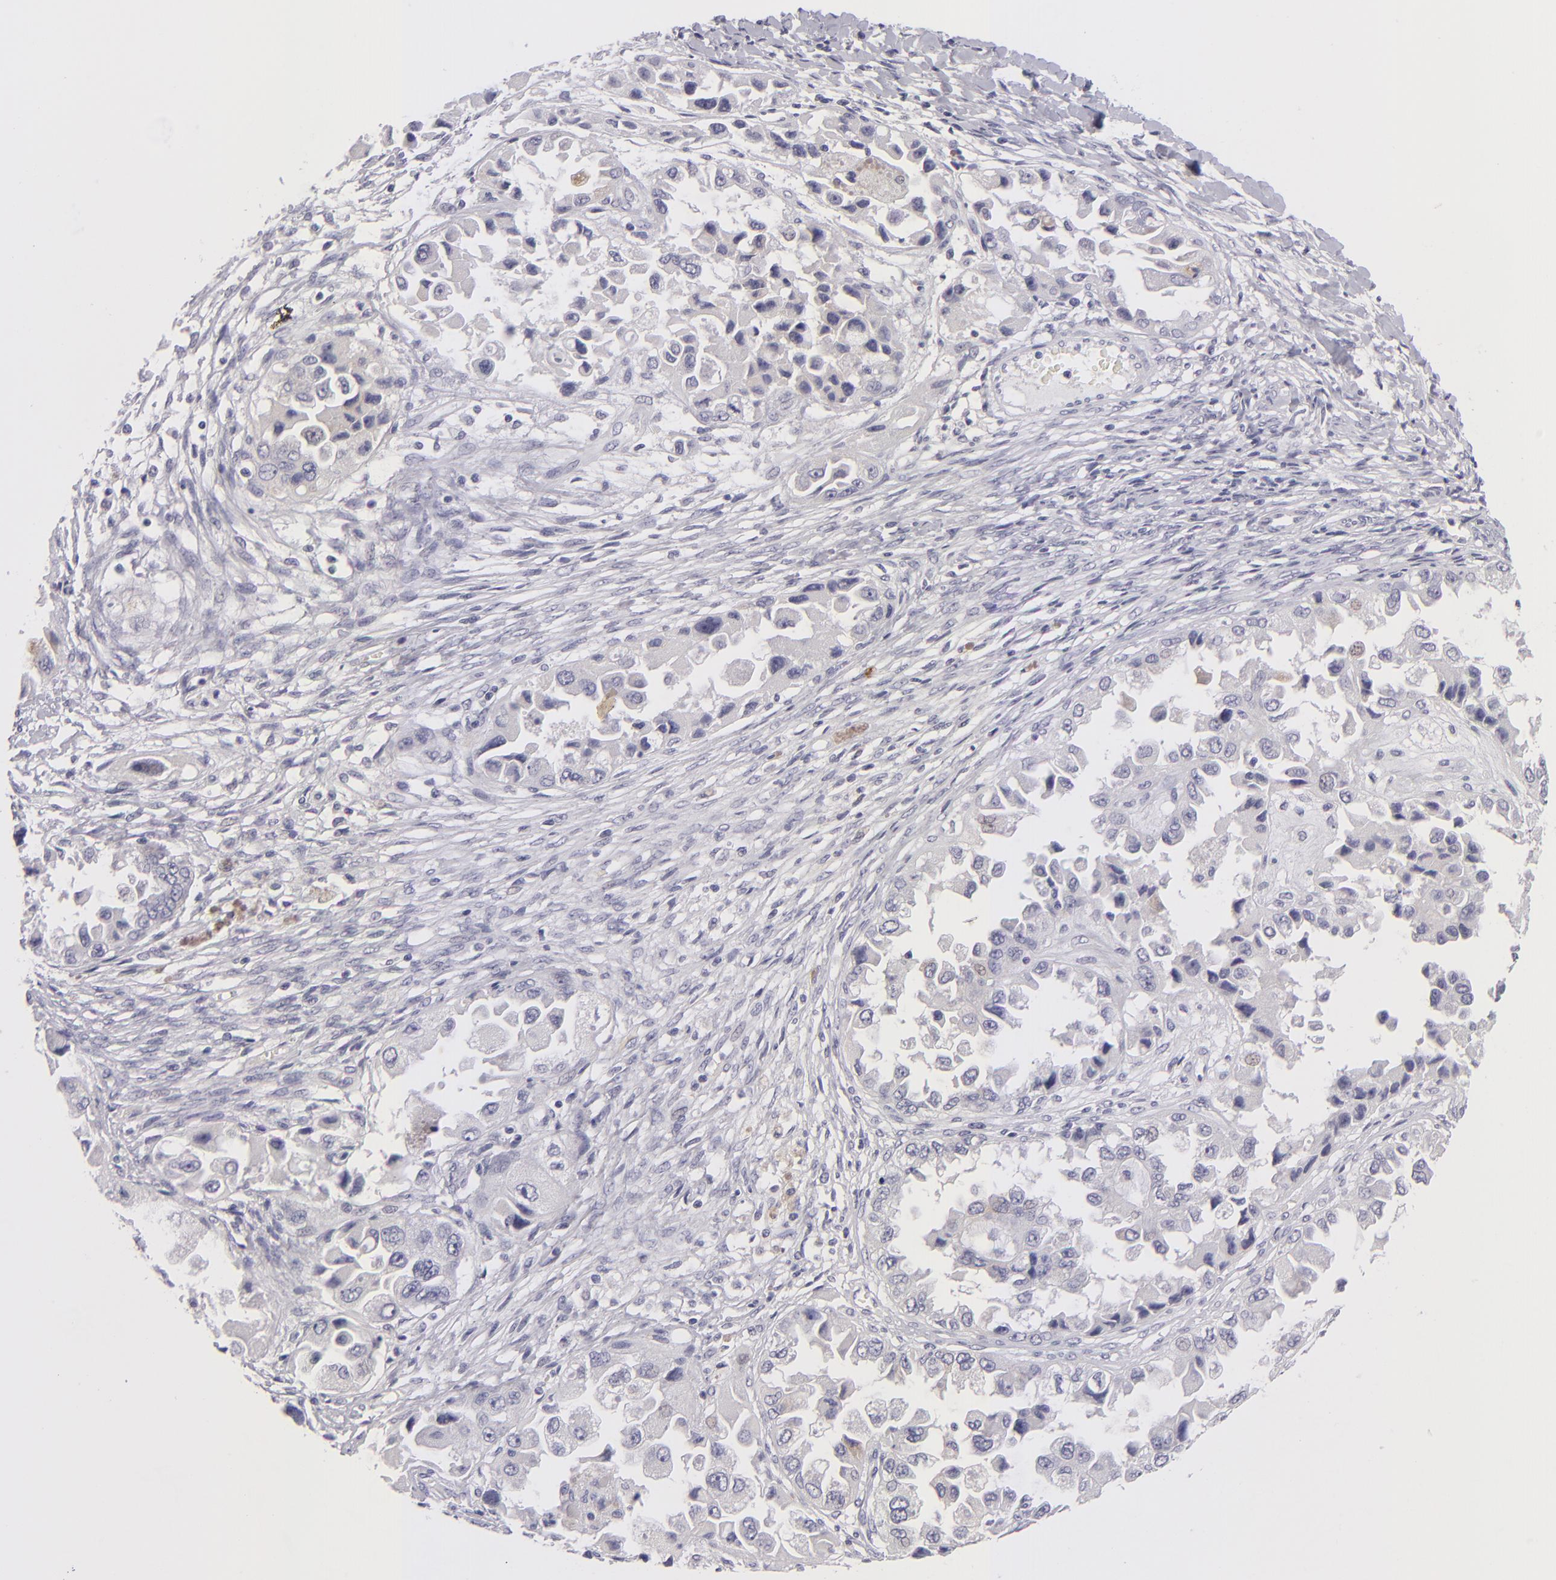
{"staining": {"intensity": "negative", "quantity": "none", "location": "none"}, "tissue": "ovarian cancer", "cell_type": "Tumor cells", "image_type": "cancer", "snomed": [{"axis": "morphology", "description": "Cystadenocarcinoma, serous, NOS"}, {"axis": "topography", "description": "Ovary"}], "caption": "Immunohistochemistry micrograph of human ovarian serous cystadenocarcinoma stained for a protein (brown), which reveals no expression in tumor cells.", "gene": "TNNC1", "patient": {"sex": "female", "age": 84}}